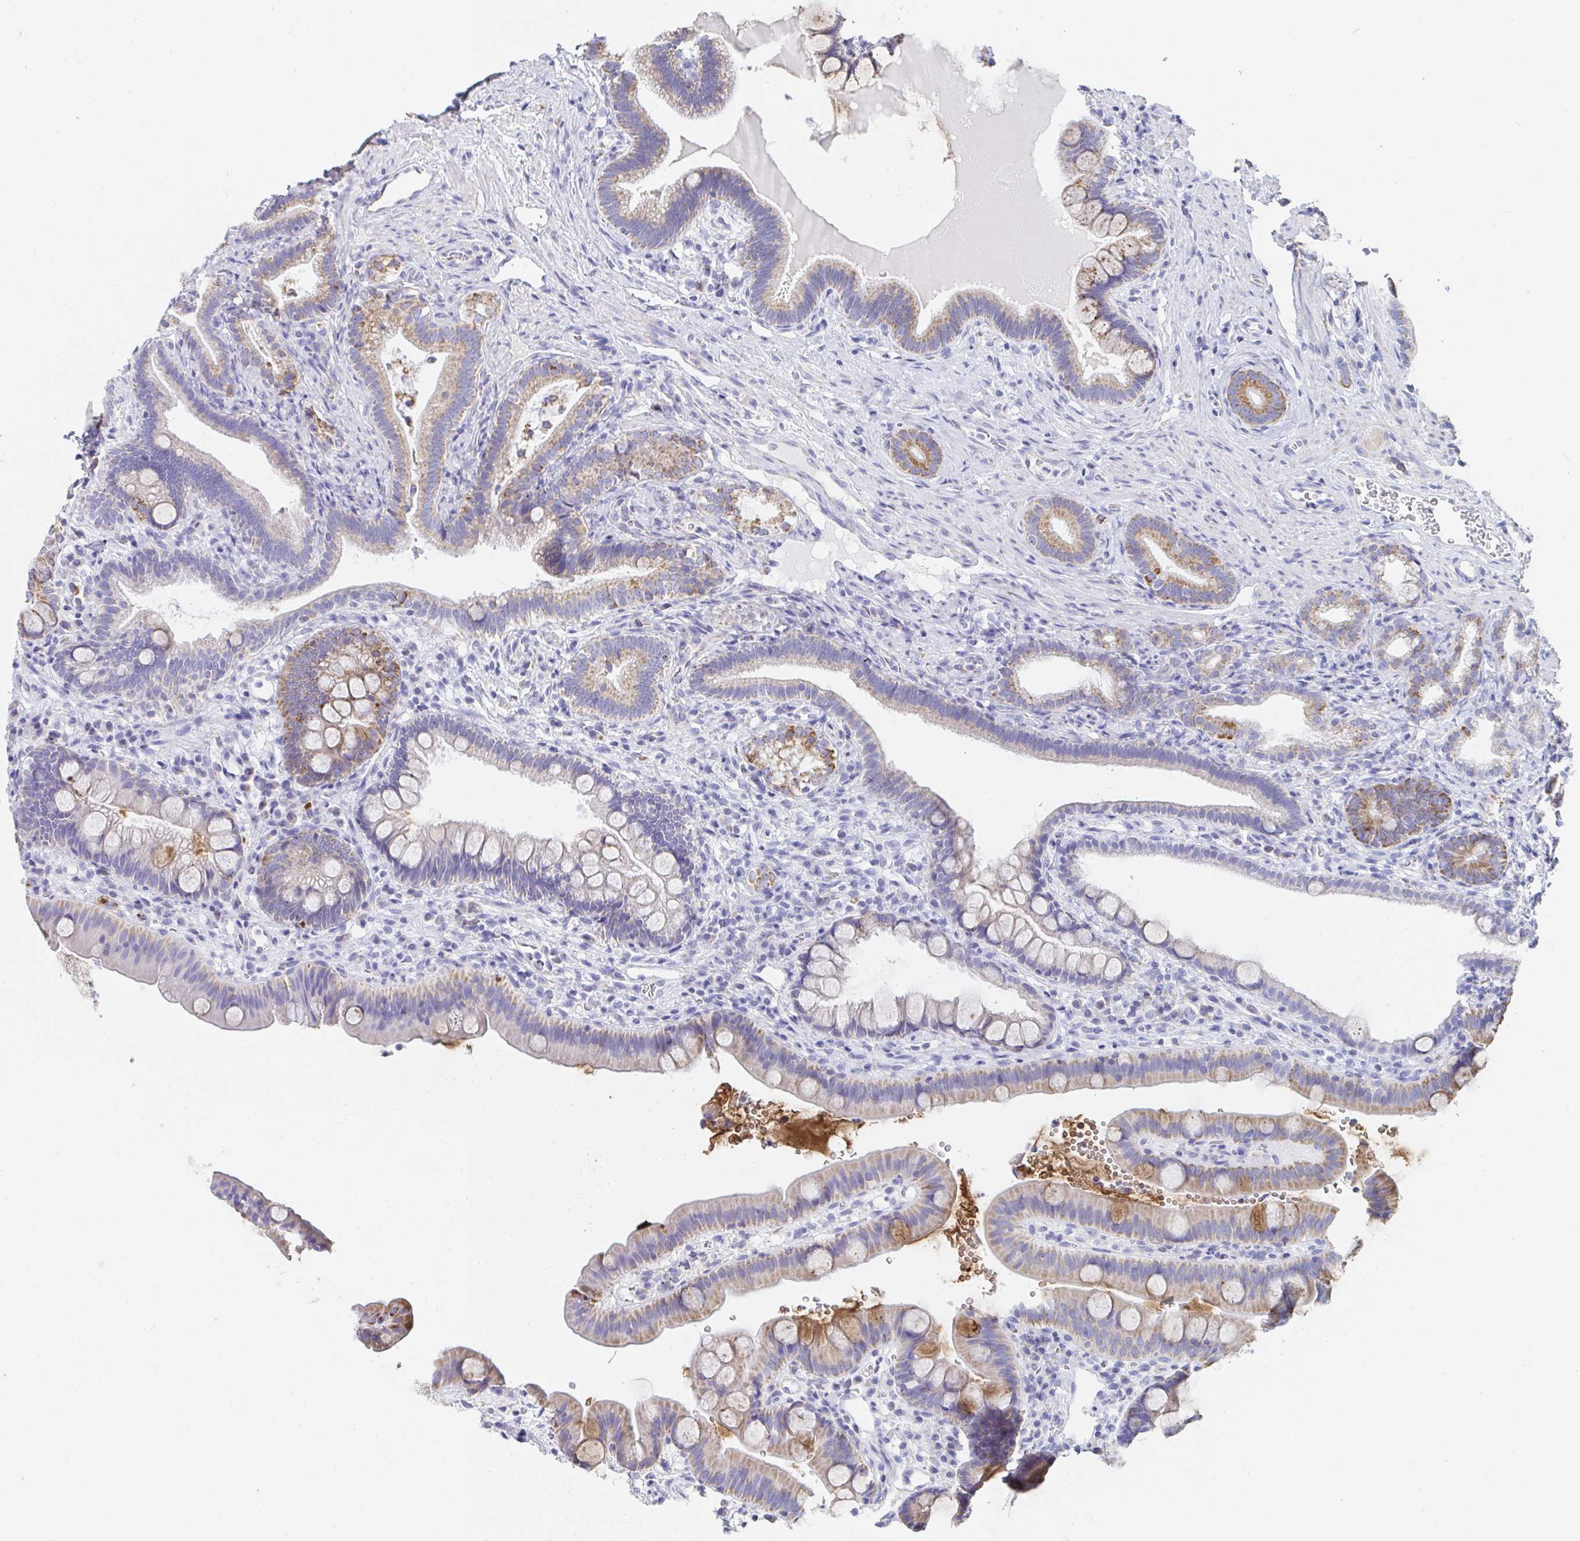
{"staining": {"intensity": "moderate", "quantity": ">75%", "location": "cytoplasmic/membranous"}, "tissue": "duodenum", "cell_type": "Glandular cells", "image_type": "normal", "snomed": [{"axis": "morphology", "description": "Normal tissue, NOS"}, {"axis": "topography", "description": "Duodenum"}], "caption": "A histopathology image of human duodenum stained for a protein displays moderate cytoplasmic/membranous brown staining in glandular cells. The protein of interest is shown in brown color, while the nuclei are stained blue.", "gene": "AIFM1", "patient": {"sex": "male", "age": 59}}